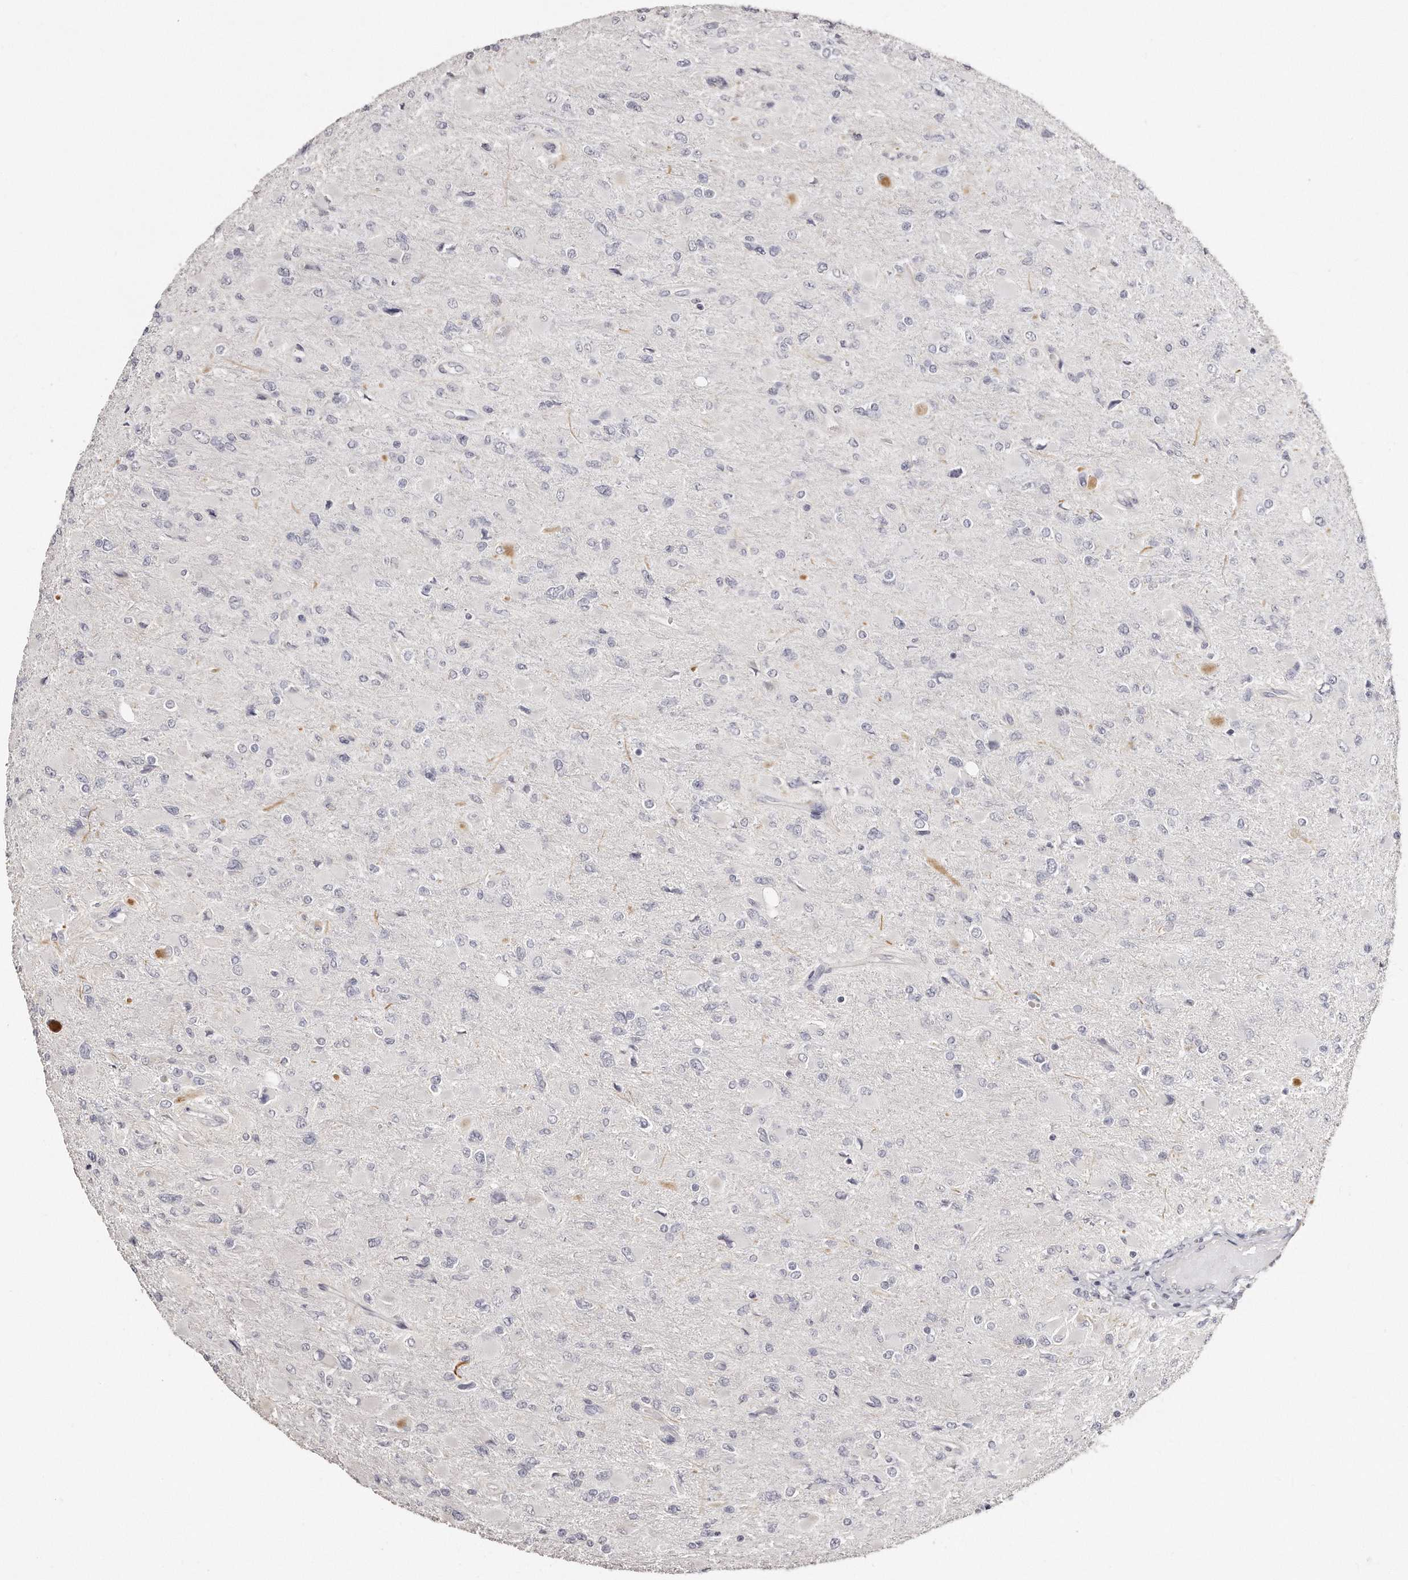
{"staining": {"intensity": "negative", "quantity": "none", "location": "none"}, "tissue": "glioma", "cell_type": "Tumor cells", "image_type": "cancer", "snomed": [{"axis": "morphology", "description": "Glioma, malignant, High grade"}, {"axis": "topography", "description": "Cerebral cortex"}], "caption": "High magnification brightfield microscopy of glioma stained with DAB (3,3'-diaminobenzidine) (brown) and counterstained with hematoxylin (blue): tumor cells show no significant staining.", "gene": "ZYG11A", "patient": {"sex": "female", "age": 36}}